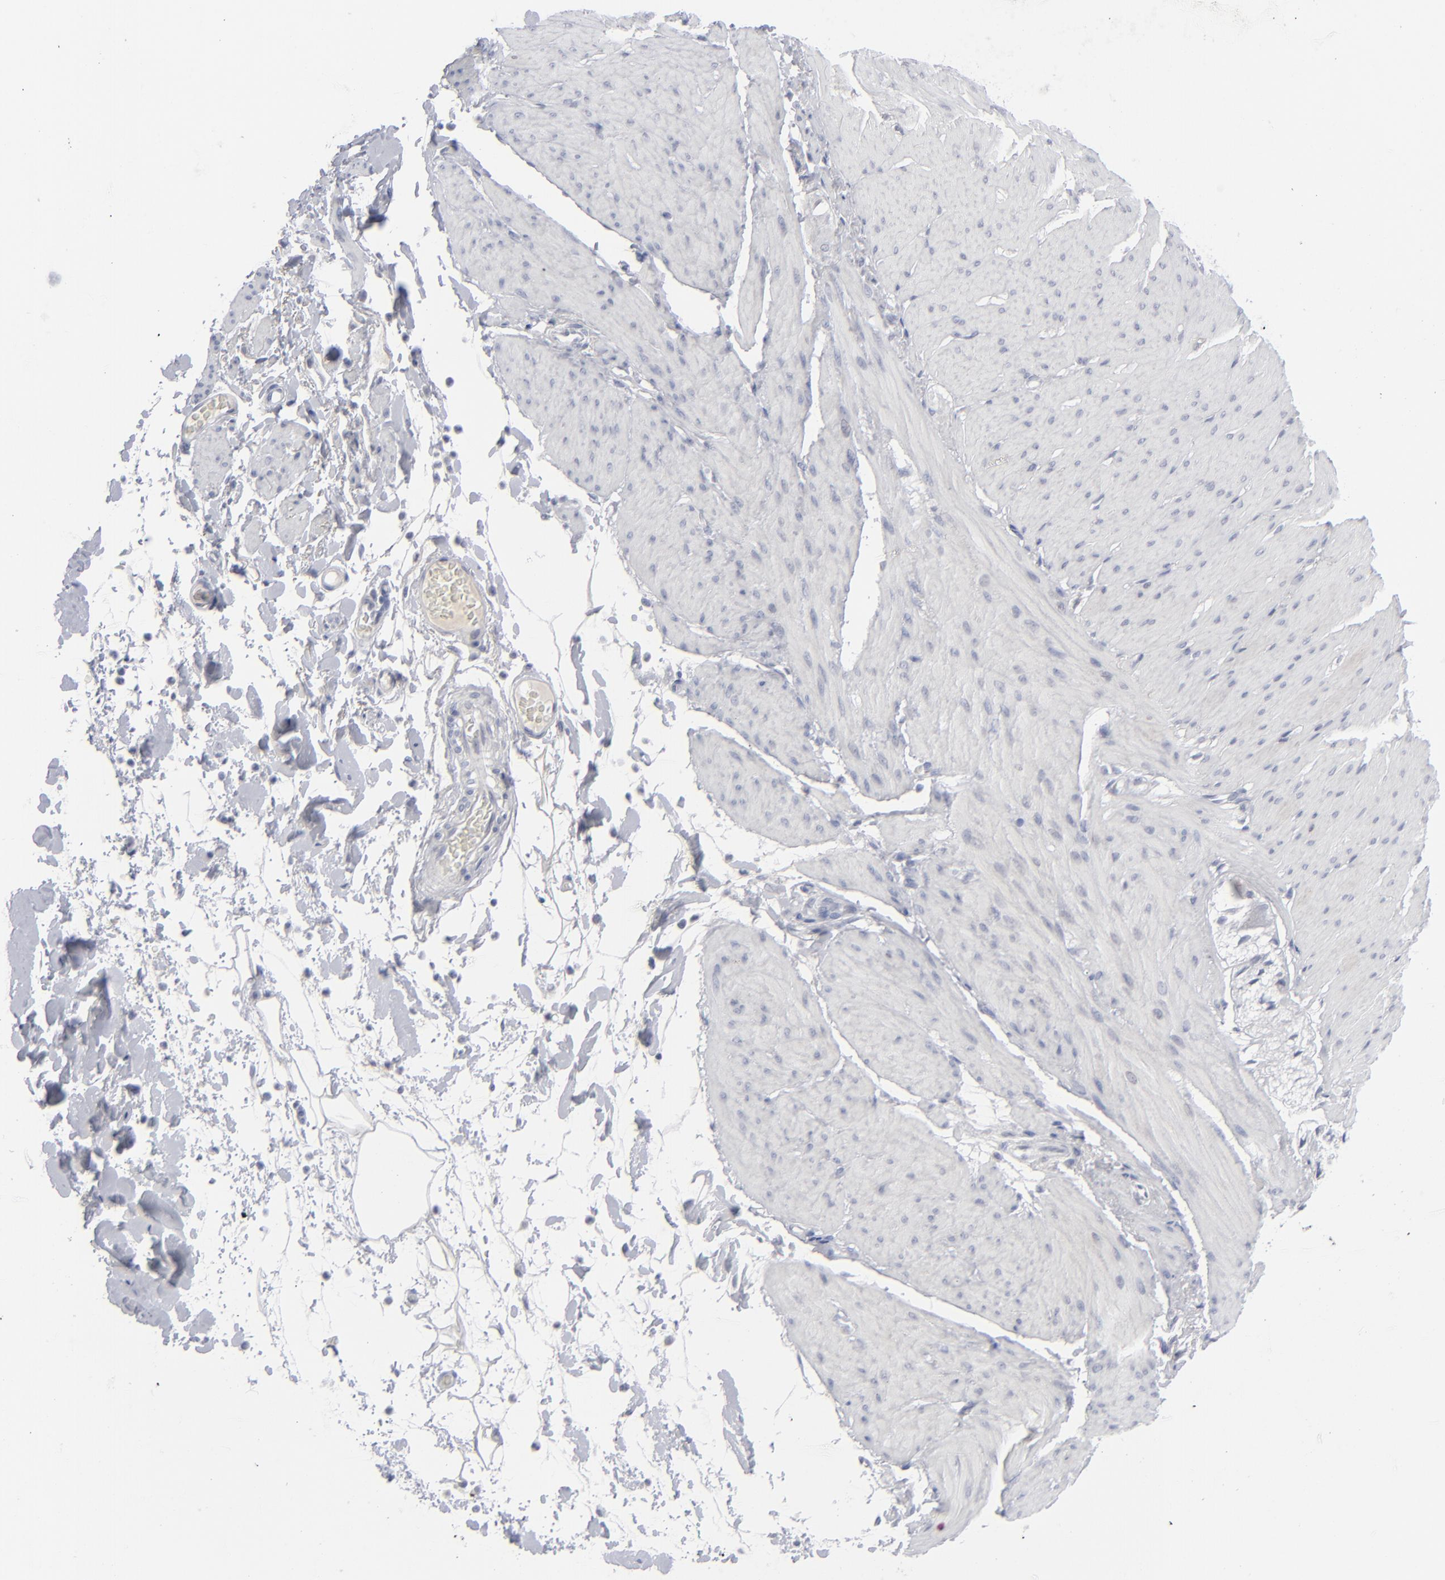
{"staining": {"intensity": "negative", "quantity": "none", "location": "none"}, "tissue": "smooth muscle", "cell_type": "Smooth muscle cells", "image_type": "normal", "snomed": [{"axis": "morphology", "description": "Normal tissue, NOS"}, {"axis": "topography", "description": "Smooth muscle"}, {"axis": "topography", "description": "Colon"}], "caption": "The immunohistochemistry image has no significant positivity in smooth muscle cells of smooth muscle.", "gene": "NUP88", "patient": {"sex": "male", "age": 67}}